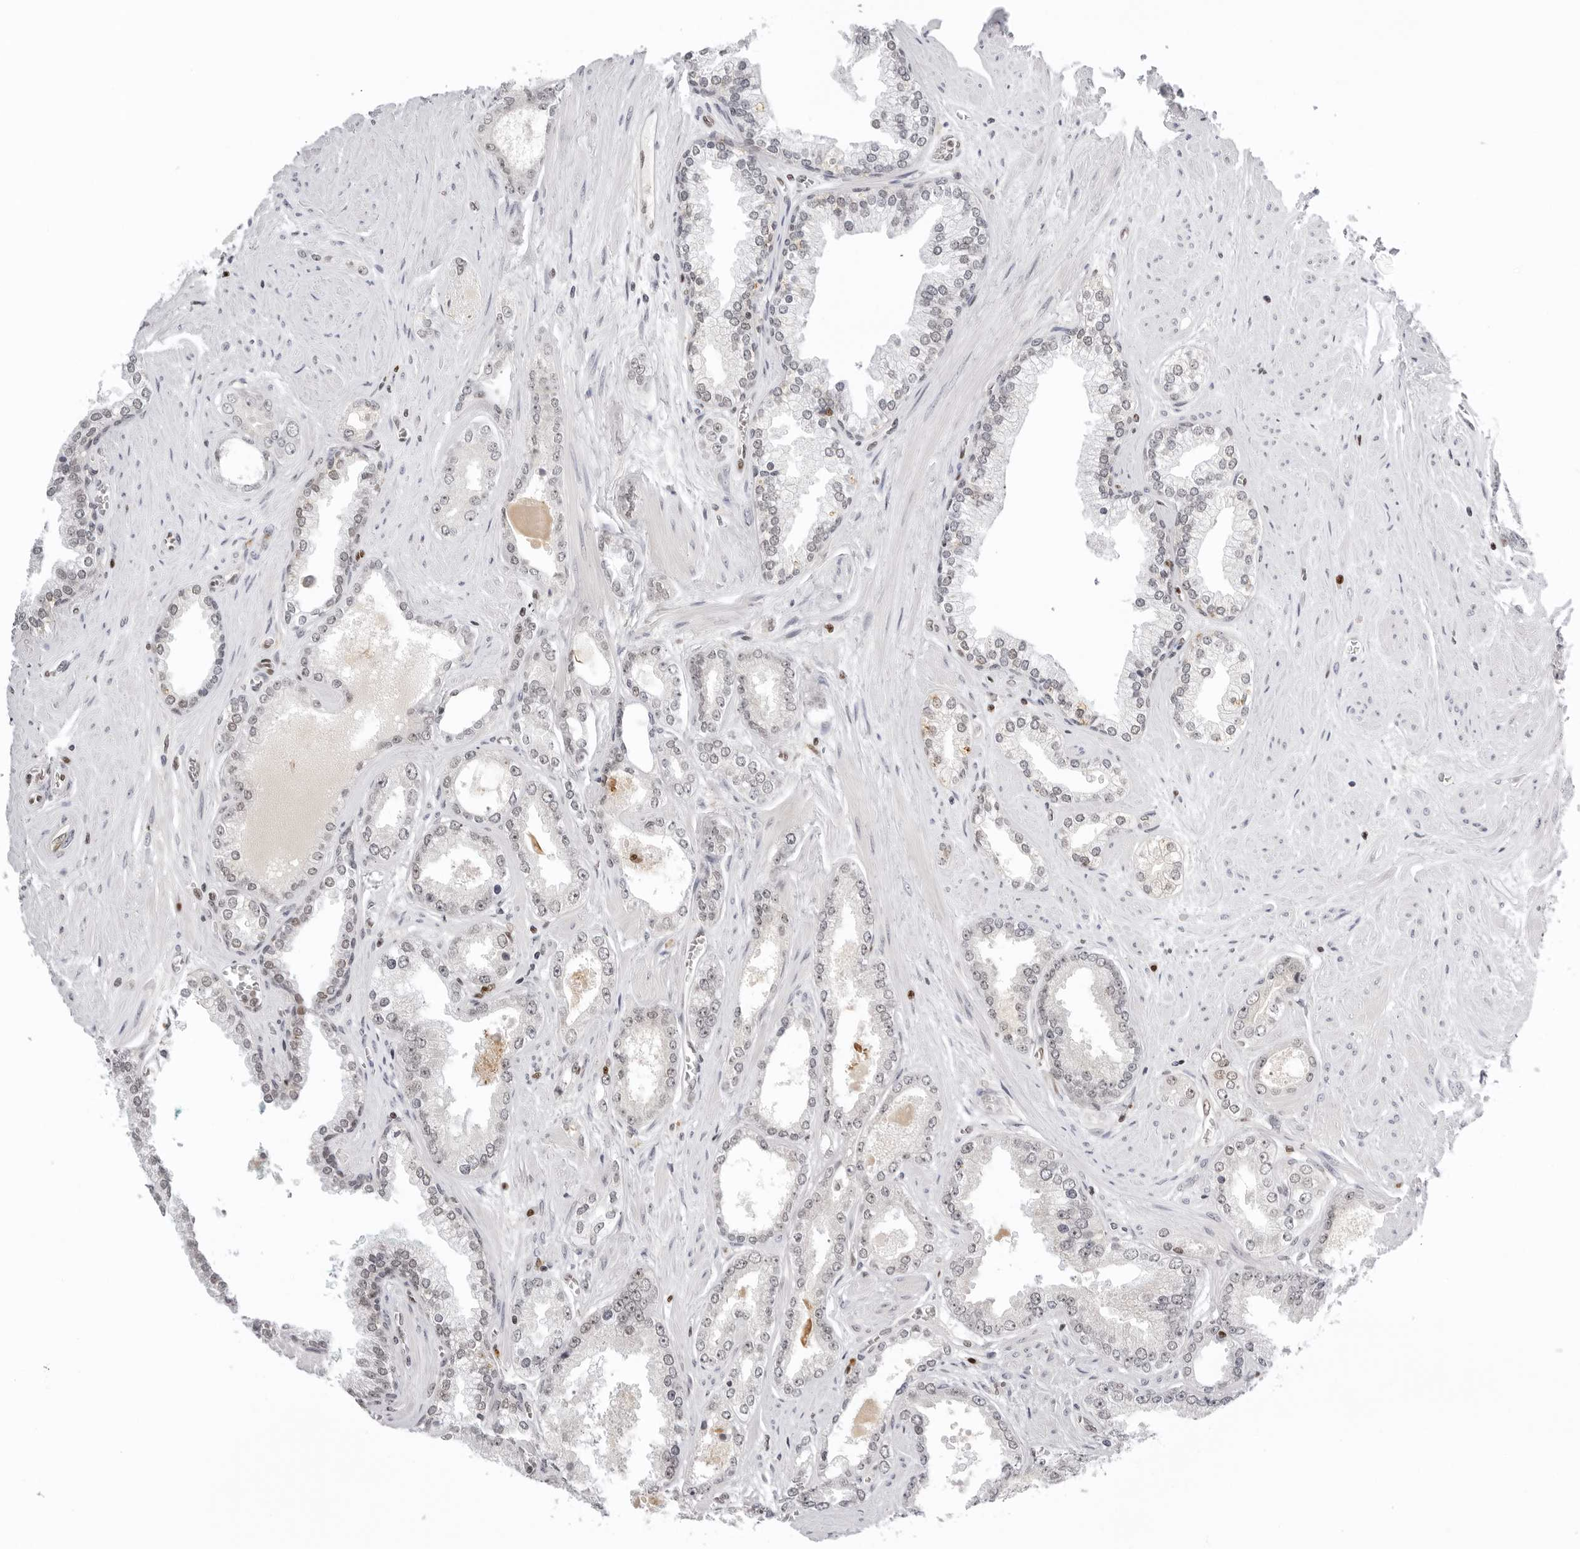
{"staining": {"intensity": "negative", "quantity": "none", "location": "none"}, "tissue": "prostate cancer", "cell_type": "Tumor cells", "image_type": "cancer", "snomed": [{"axis": "morphology", "description": "Adenocarcinoma, Low grade"}, {"axis": "topography", "description": "Prostate"}], "caption": "Tumor cells are negative for brown protein staining in low-grade adenocarcinoma (prostate).", "gene": "OGG1", "patient": {"sex": "male", "age": 62}}